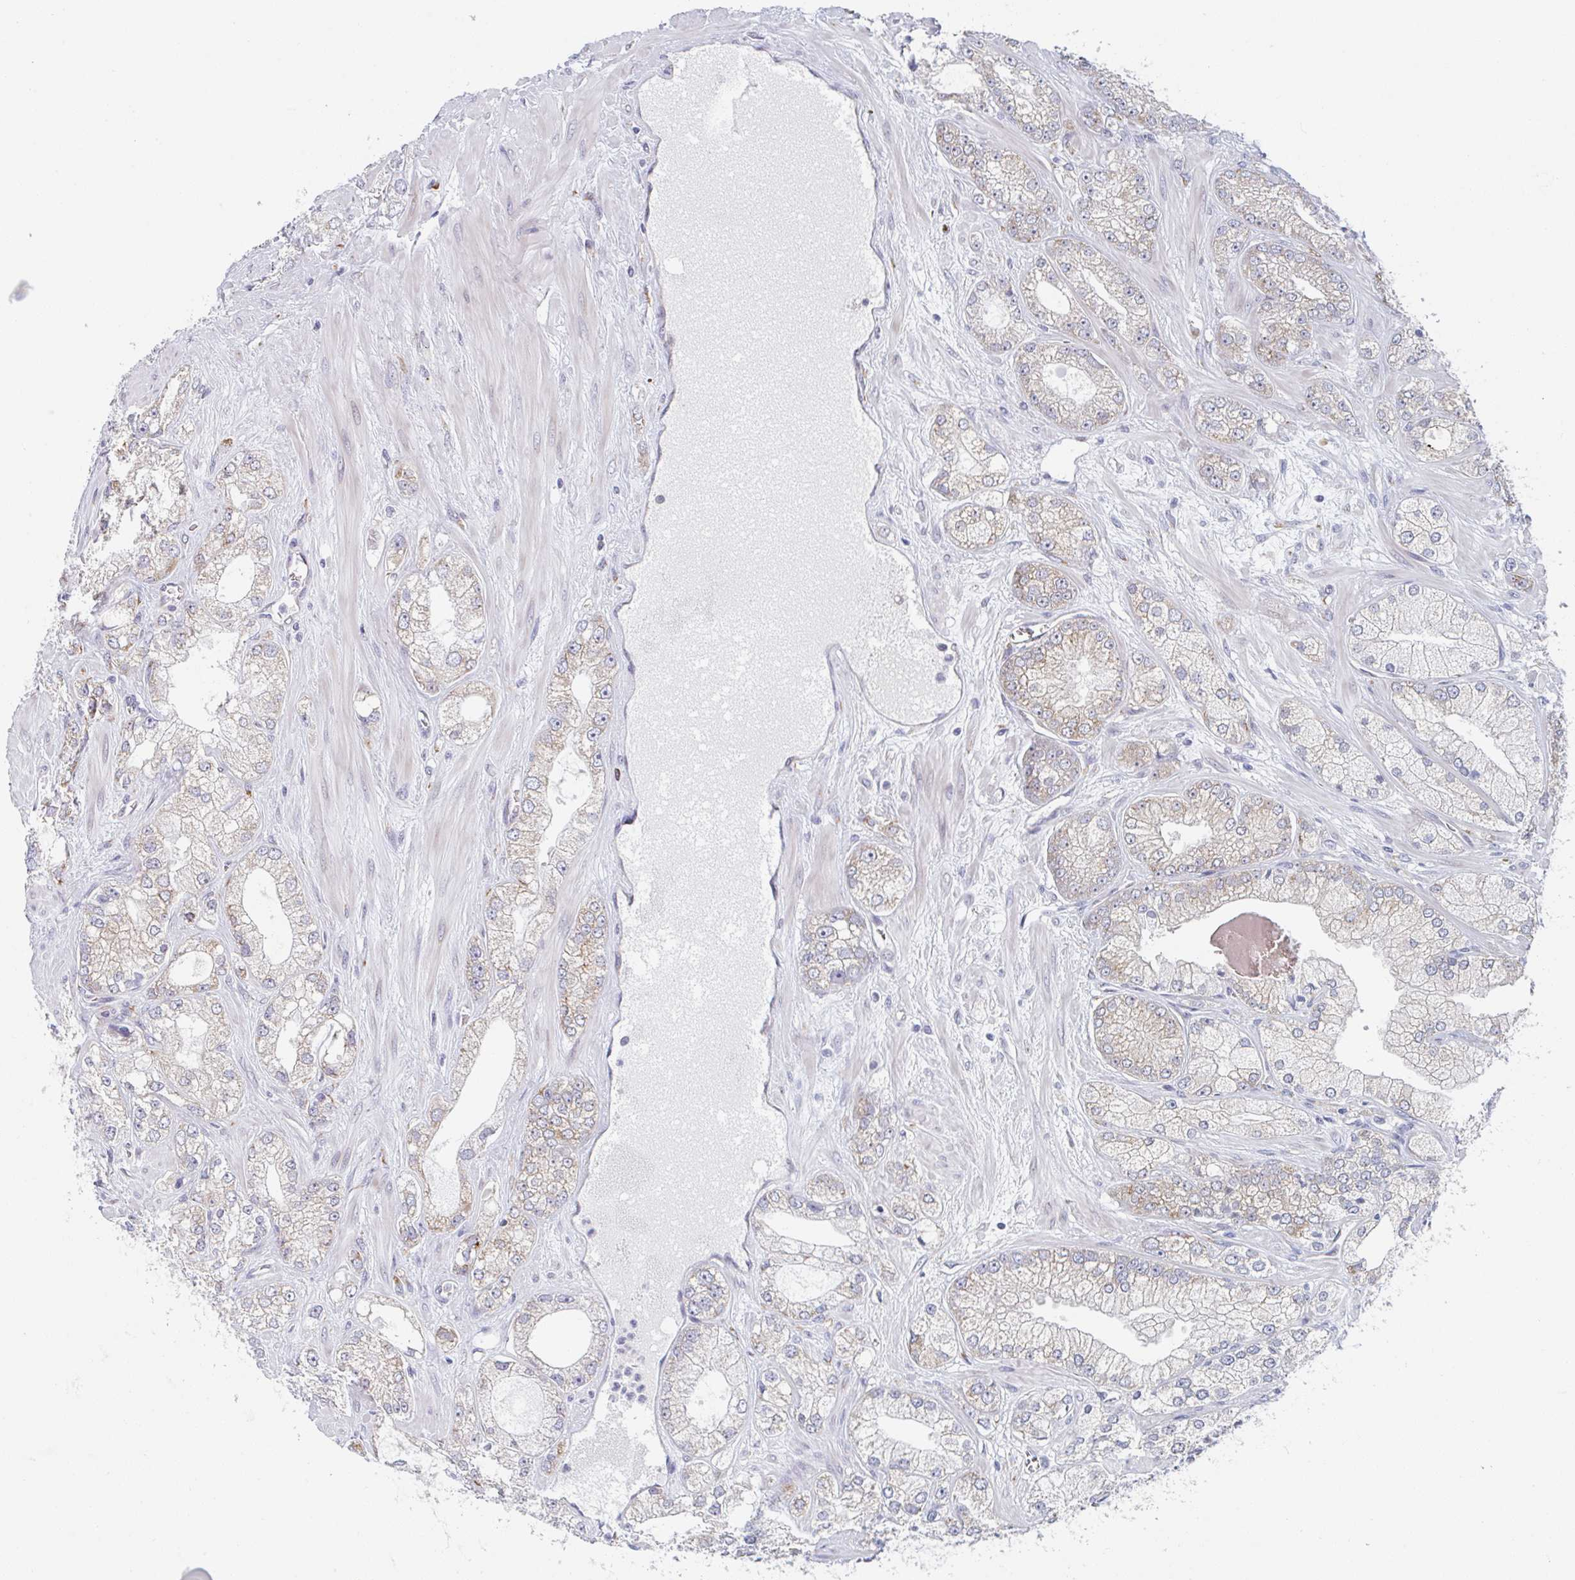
{"staining": {"intensity": "weak", "quantity": "25%-75%", "location": "cytoplasmic/membranous"}, "tissue": "prostate cancer", "cell_type": "Tumor cells", "image_type": "cancer", "snomed": [{"axis": "morphology", "description": "Normal tissue, NOS"}, {"axis": "morphology", "description": "Adenocarcinoma, High grade"}, {"axis": "topography", "description": "Prostate"}, {"axis": "topography", "description": "Peripheral nerve tissue"}], "caption": "High-grade adenocarcinoma (prostate) stained for a protein (brown) demonstrates weak cytoplasmic/membranous positive positivity in about 25%-75% of tumor cells.", "gene": "TRAPPC10", "patient": {"sex": "male", "age": 68}}